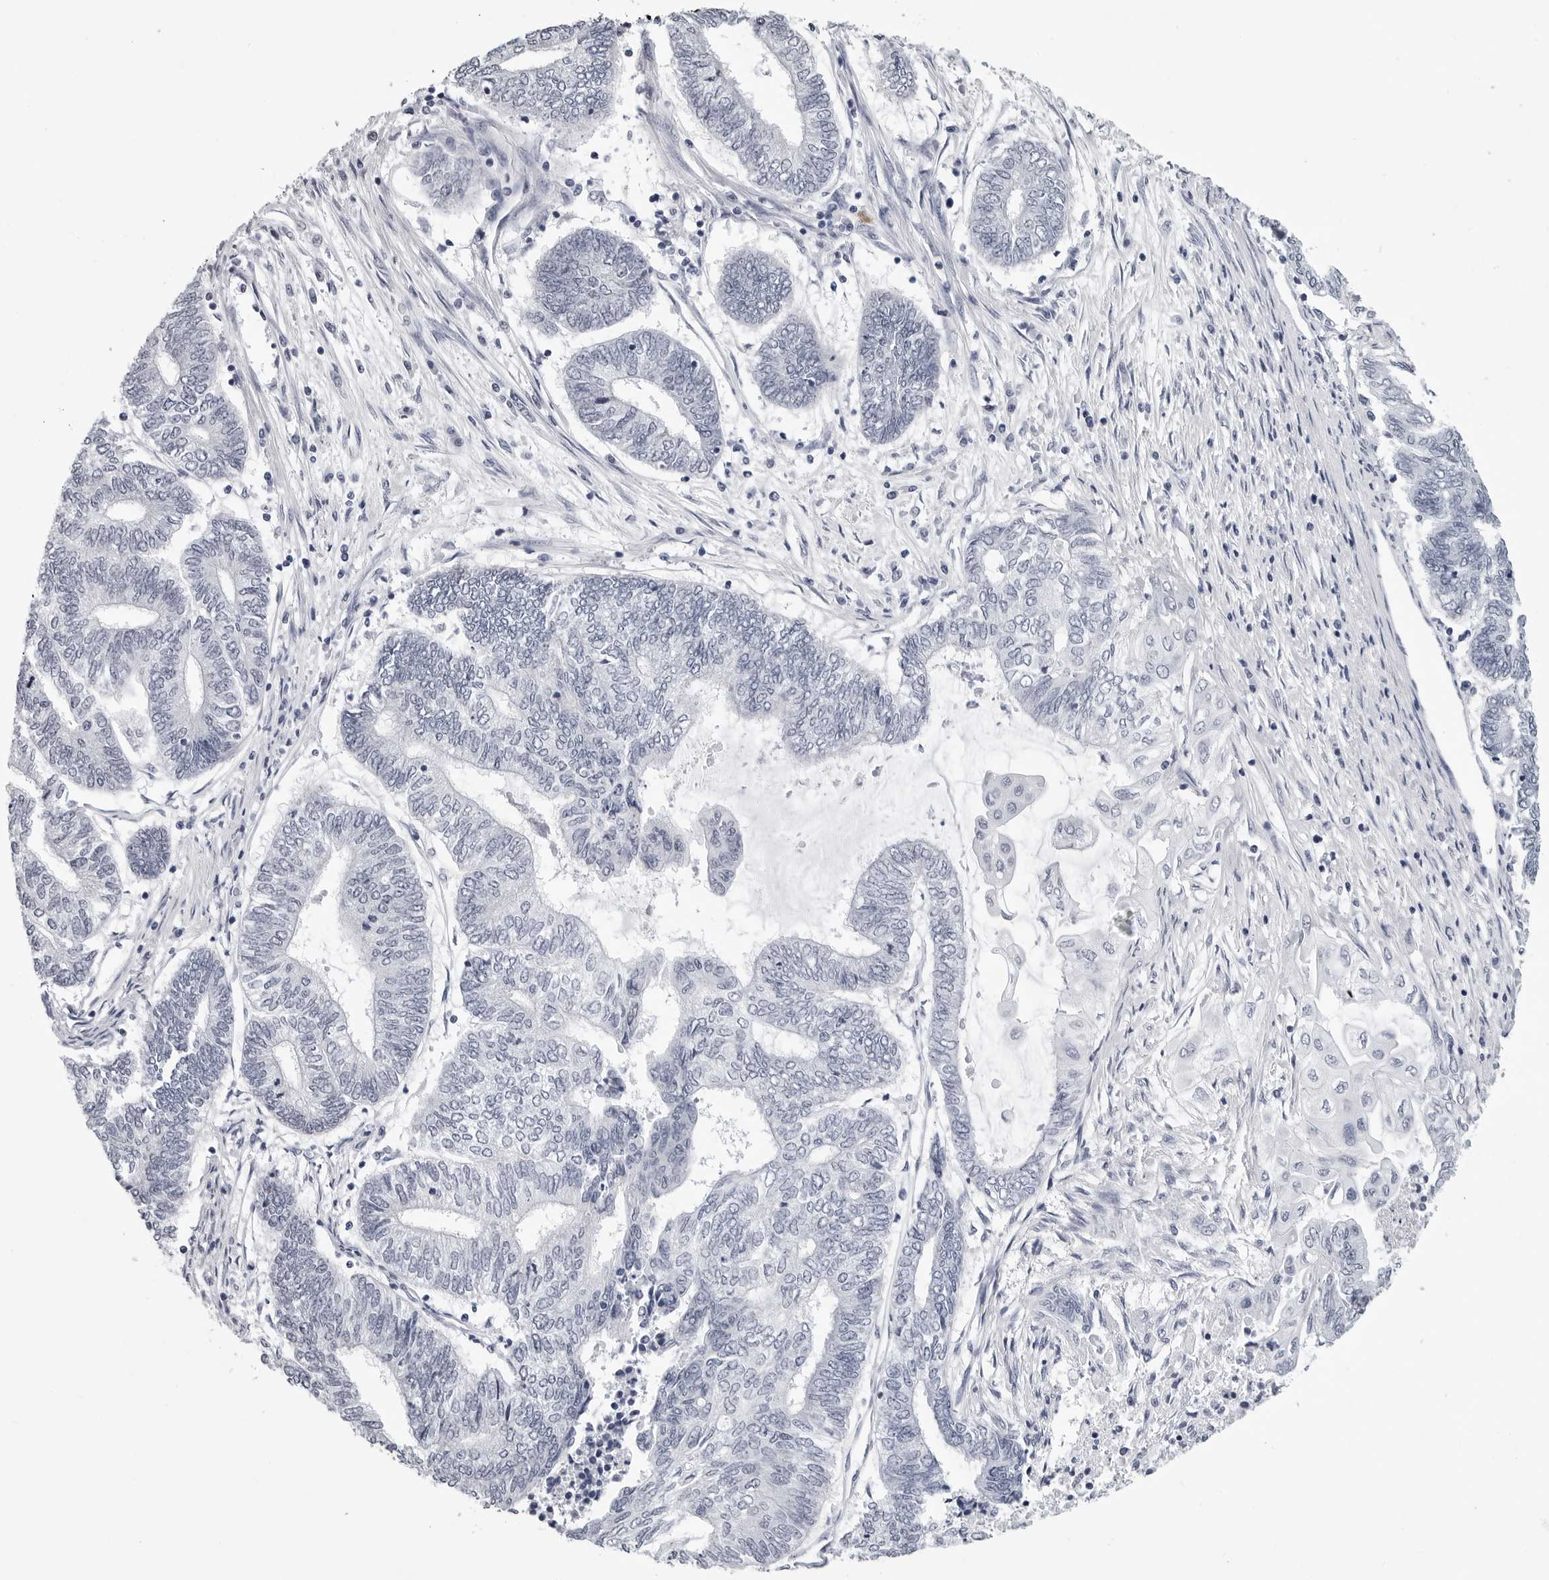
{"staining": {"intensity": "negative", "quantity": "none", "location": "none"}, "tissue": "endometrial cancer", "cell_type": "Tumor cells", "image_type": "cancer", "snomed": [{"axis": "morphology", "description": "Adenocarcinoma, NOS"}, {"axis": "topography", "description": "Uterus"}, {"axis": "topography", "description": "Endometrium"}], "caption": "Immunohistochemistry (IHC) of human endometrial cancer (adenocarcinoma) shows no positivity in tumor cells.", "gene": "GNL2", "patient": {"sex": "female", "age": 70}}